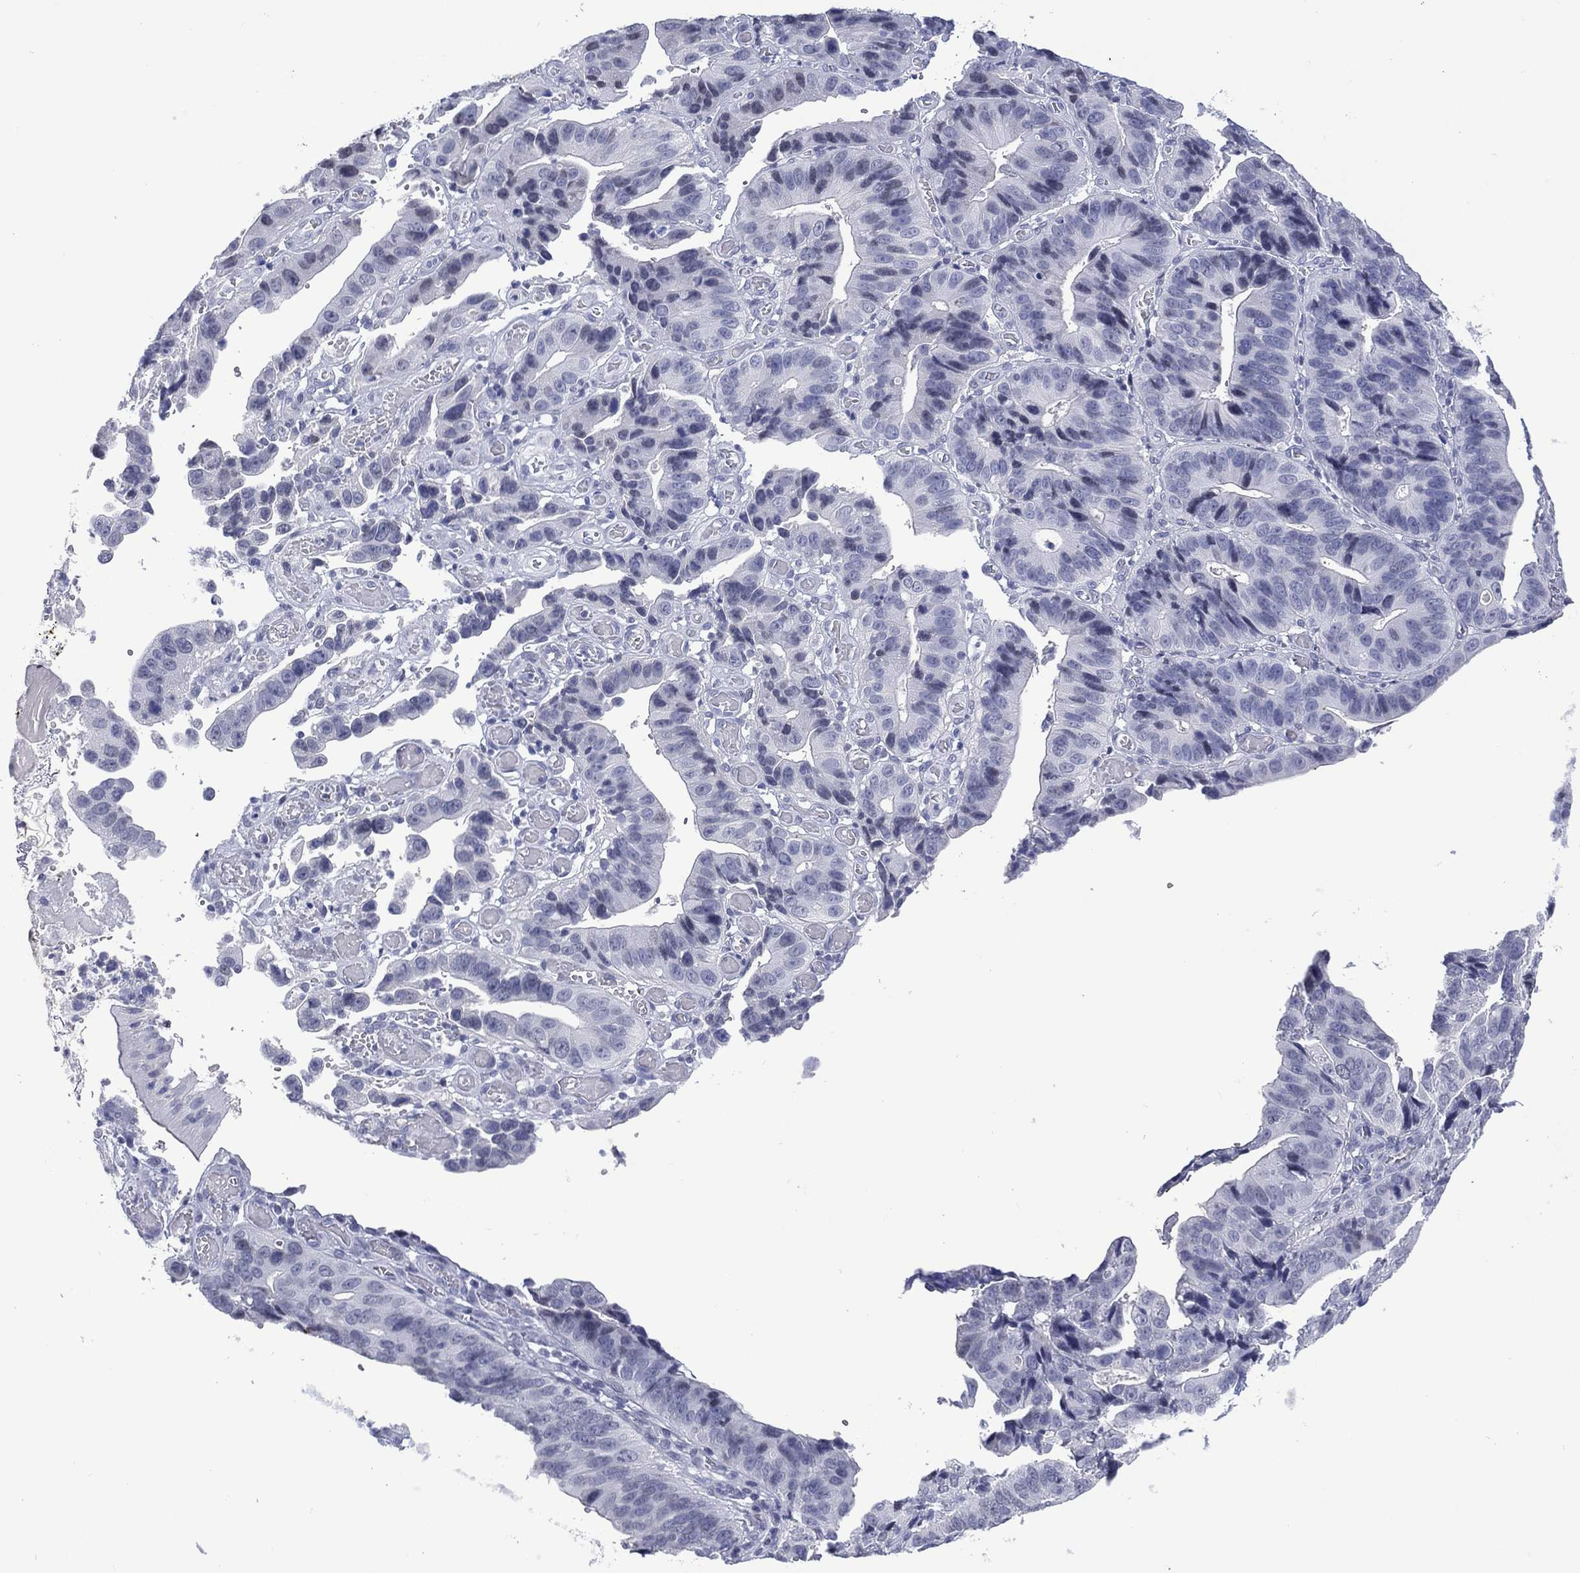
{"staining": {"intensity": "negative", "quantity": "none", "location": "none"}, "tissue": "stomach cancer", "cell_type": "Tumor cells", "image_type": "cancer", "snomed": [{"axis": "morphology", "description": "Adenocarcinoma, NOS"}, {"axis": "topography", "description": "Stomach"}], "caption": "Immunohistochemistry (IHC) photomicrograph of human stomach cancer stained for a protein (brown), which shows no positivity in tumor cells.", "gene": "UTF1", "patient": {"sex": "male", "age": 84}}